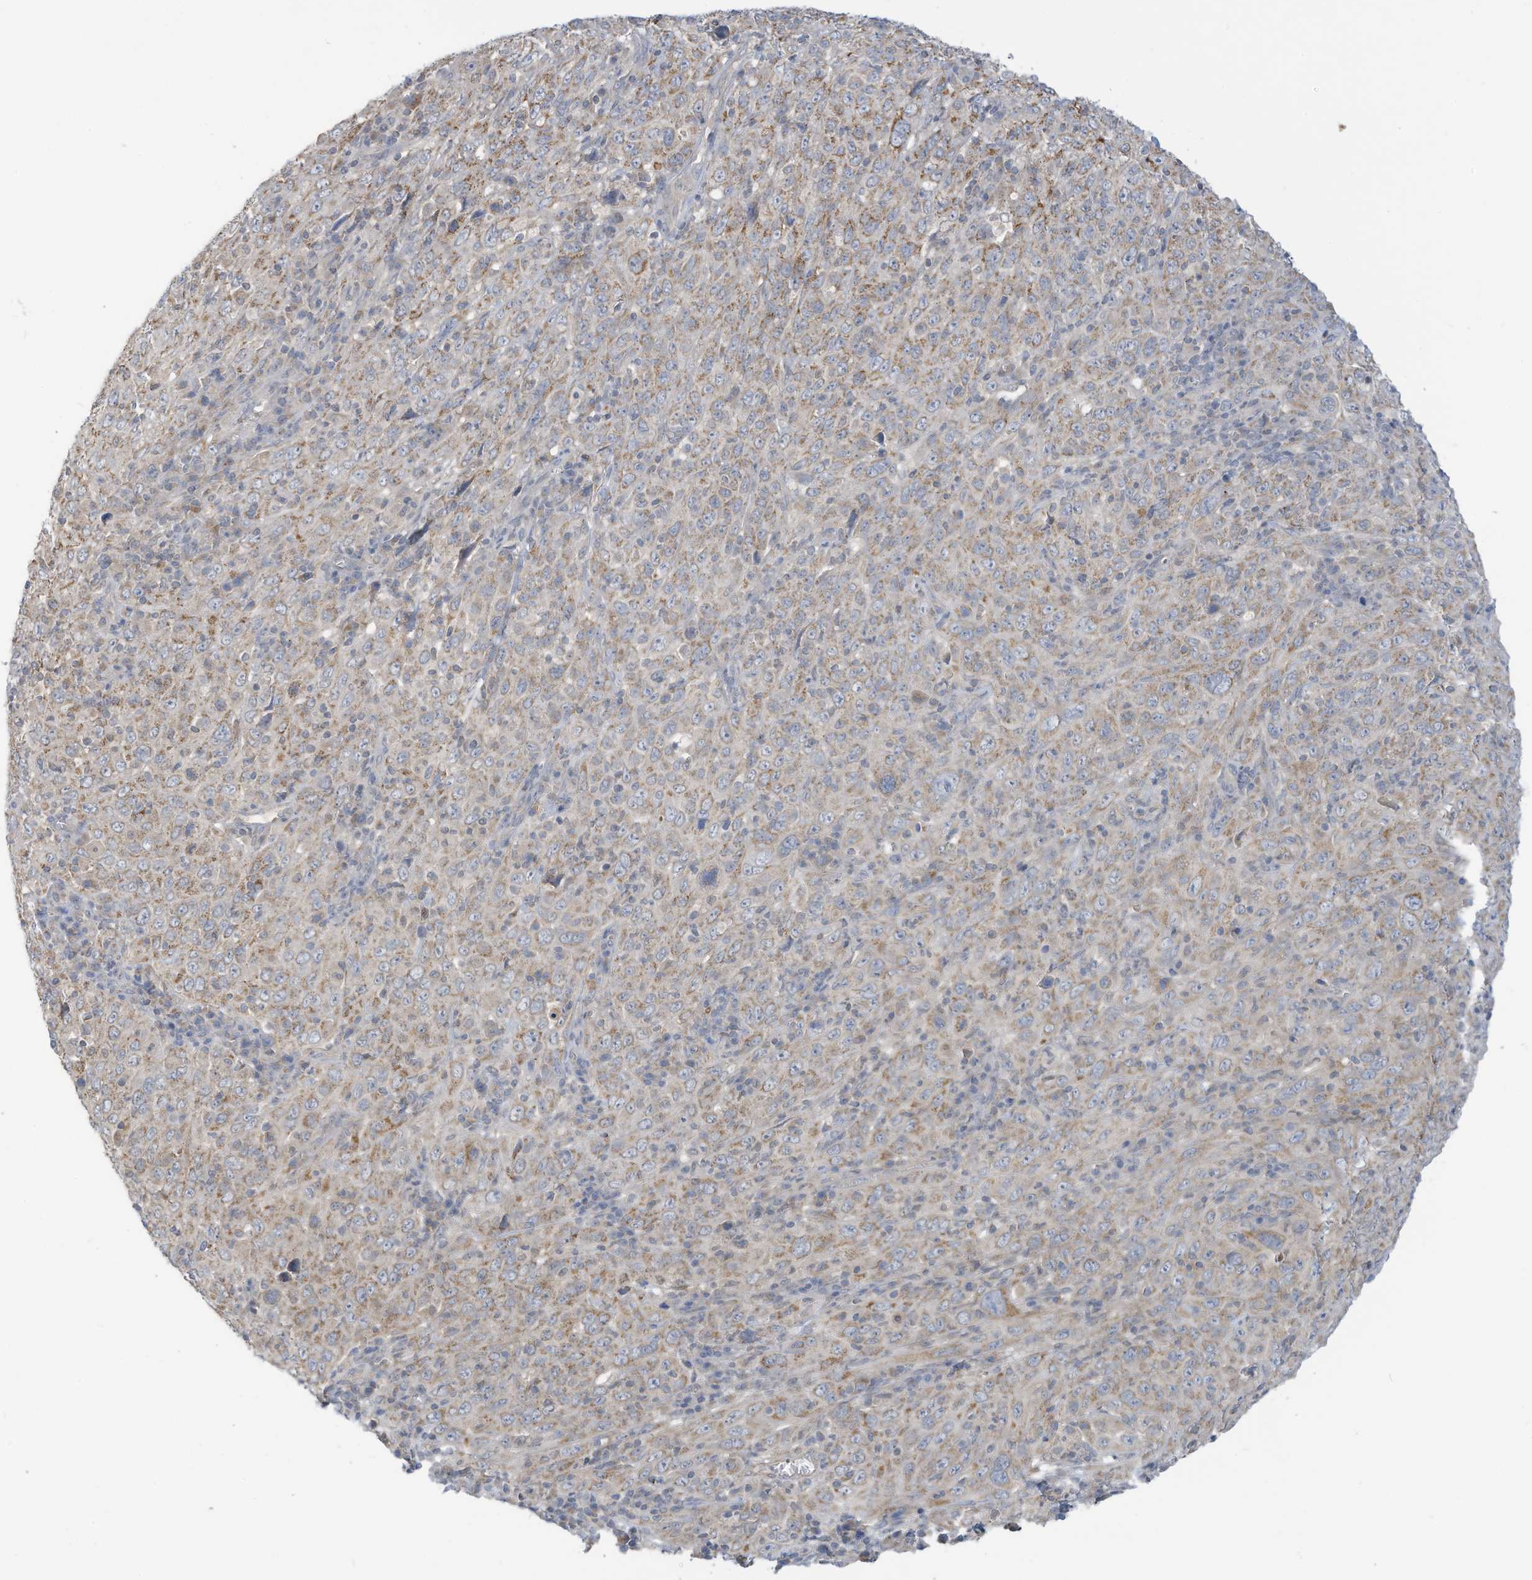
{"staining": {"intensity": "weak", "quantity": ">75%", "location": "cytoplasmic/membranous"}, "tissue": "cervical cancer", "cell_type": "Tumor cells", "image_type": "cancer", "snomed": [{"axis": "morphology", "description": "Squamous cell carcinoma, NOS"}, {"axis": "topography", "description": "Cervix"}], "caption": "This photomicrograph demonstrates immunohistochemistry (IHC) staining of human squamous cell carcinoma (cervical), with low weak cytoplasmic/membranous staining in approximately >75% of tumor cells.", "gene": "SCGB1D2", "patient": {"sex": "female", "age": 46}}